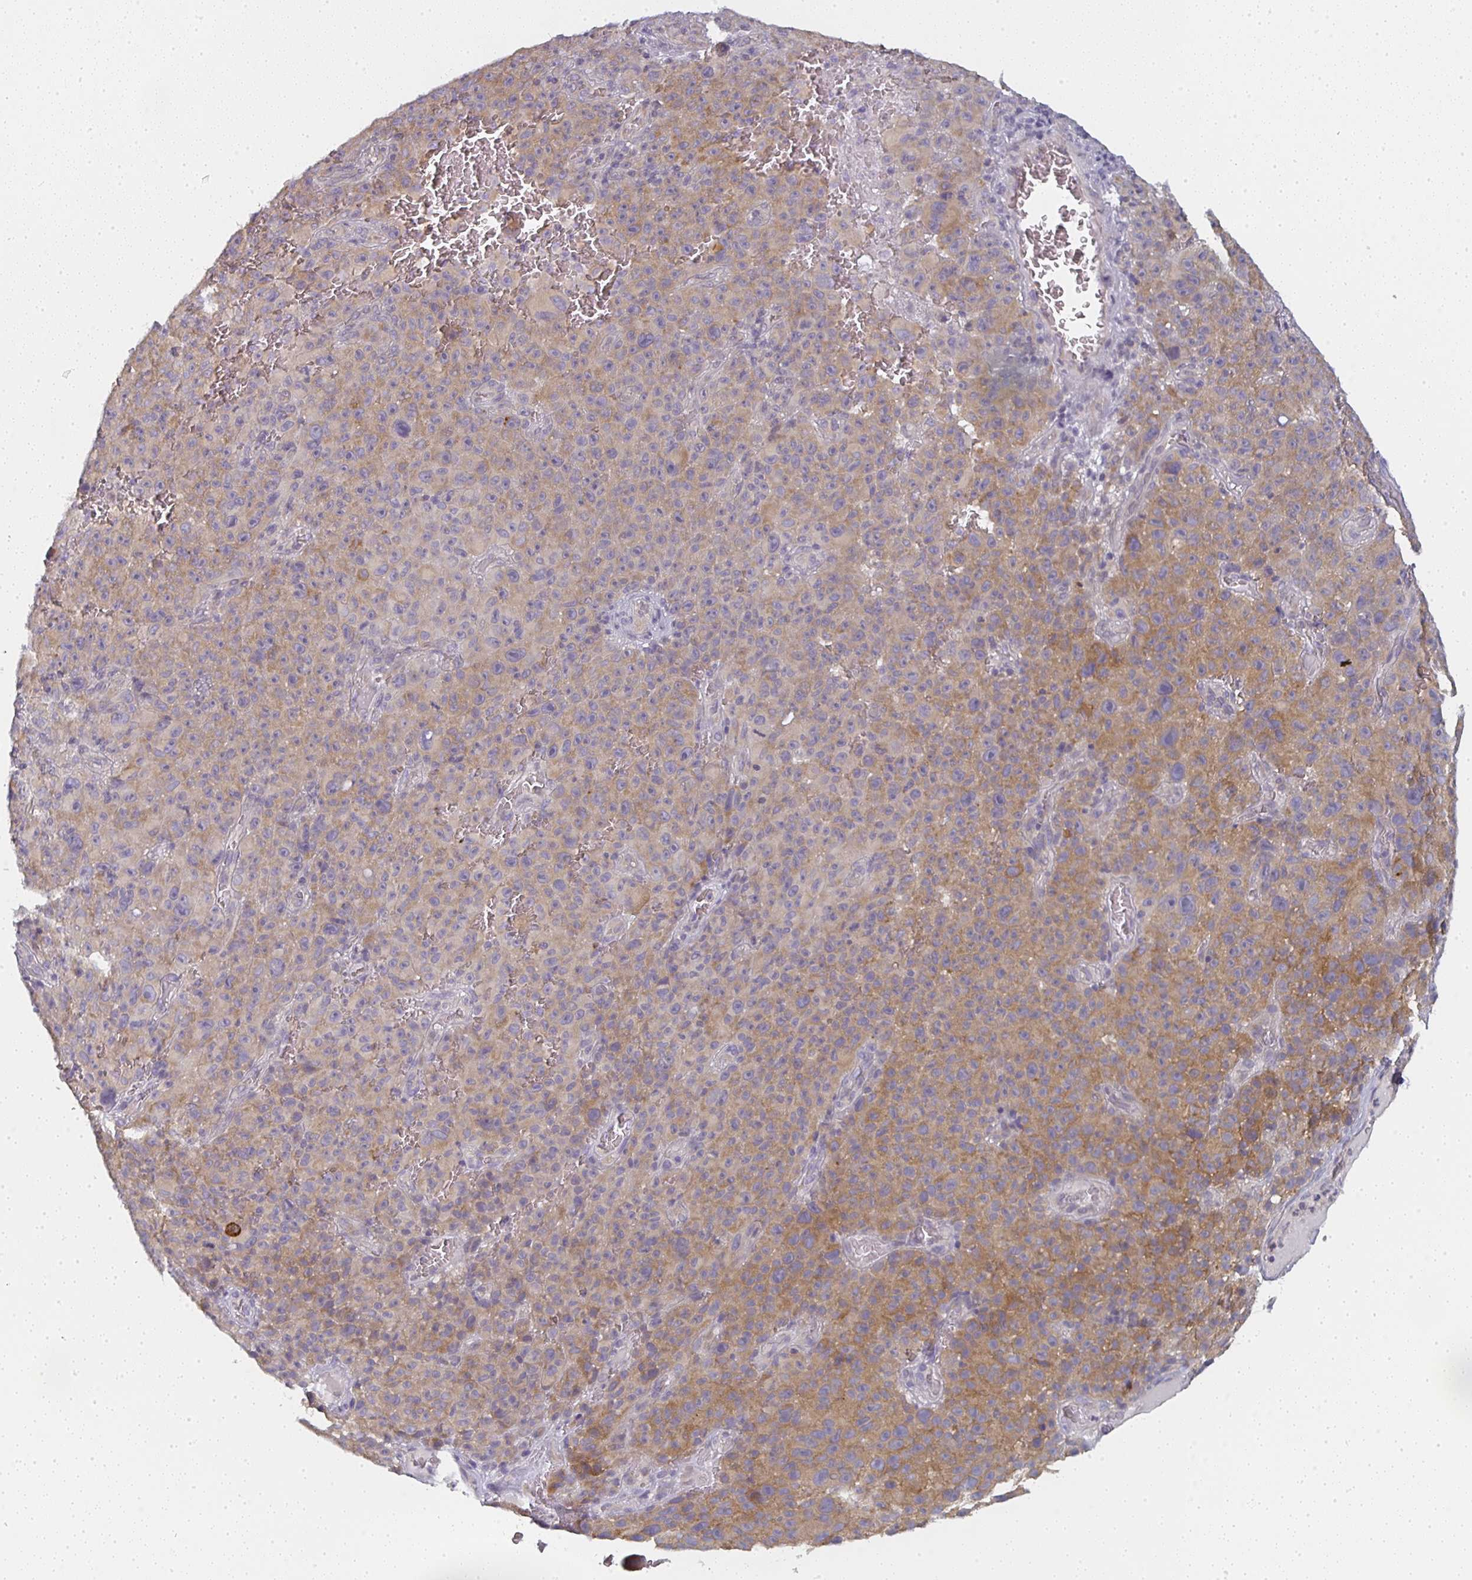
{"staining": {"intensity": "moderate", "quantity": "25%-75%", "location": "cytoplasmic/membranous"}, "tissue": "melanoma", "cell_type": "Tumor cells", "image_type": "cancer", "snomed": [{"axis": "morphology", "description": "Malignant melanoma, NOS"}, {"axis": "topography", "description": "Skin"}], "caption": "Immunohistochemical staining of human melanoma reveals medium levels of moderate cytoplasmic/membranous protein expression in approximately 25%-75% of tumor cells.", "gene": "CTHRC1", "patient": {"sex": "female", "age": 82}}